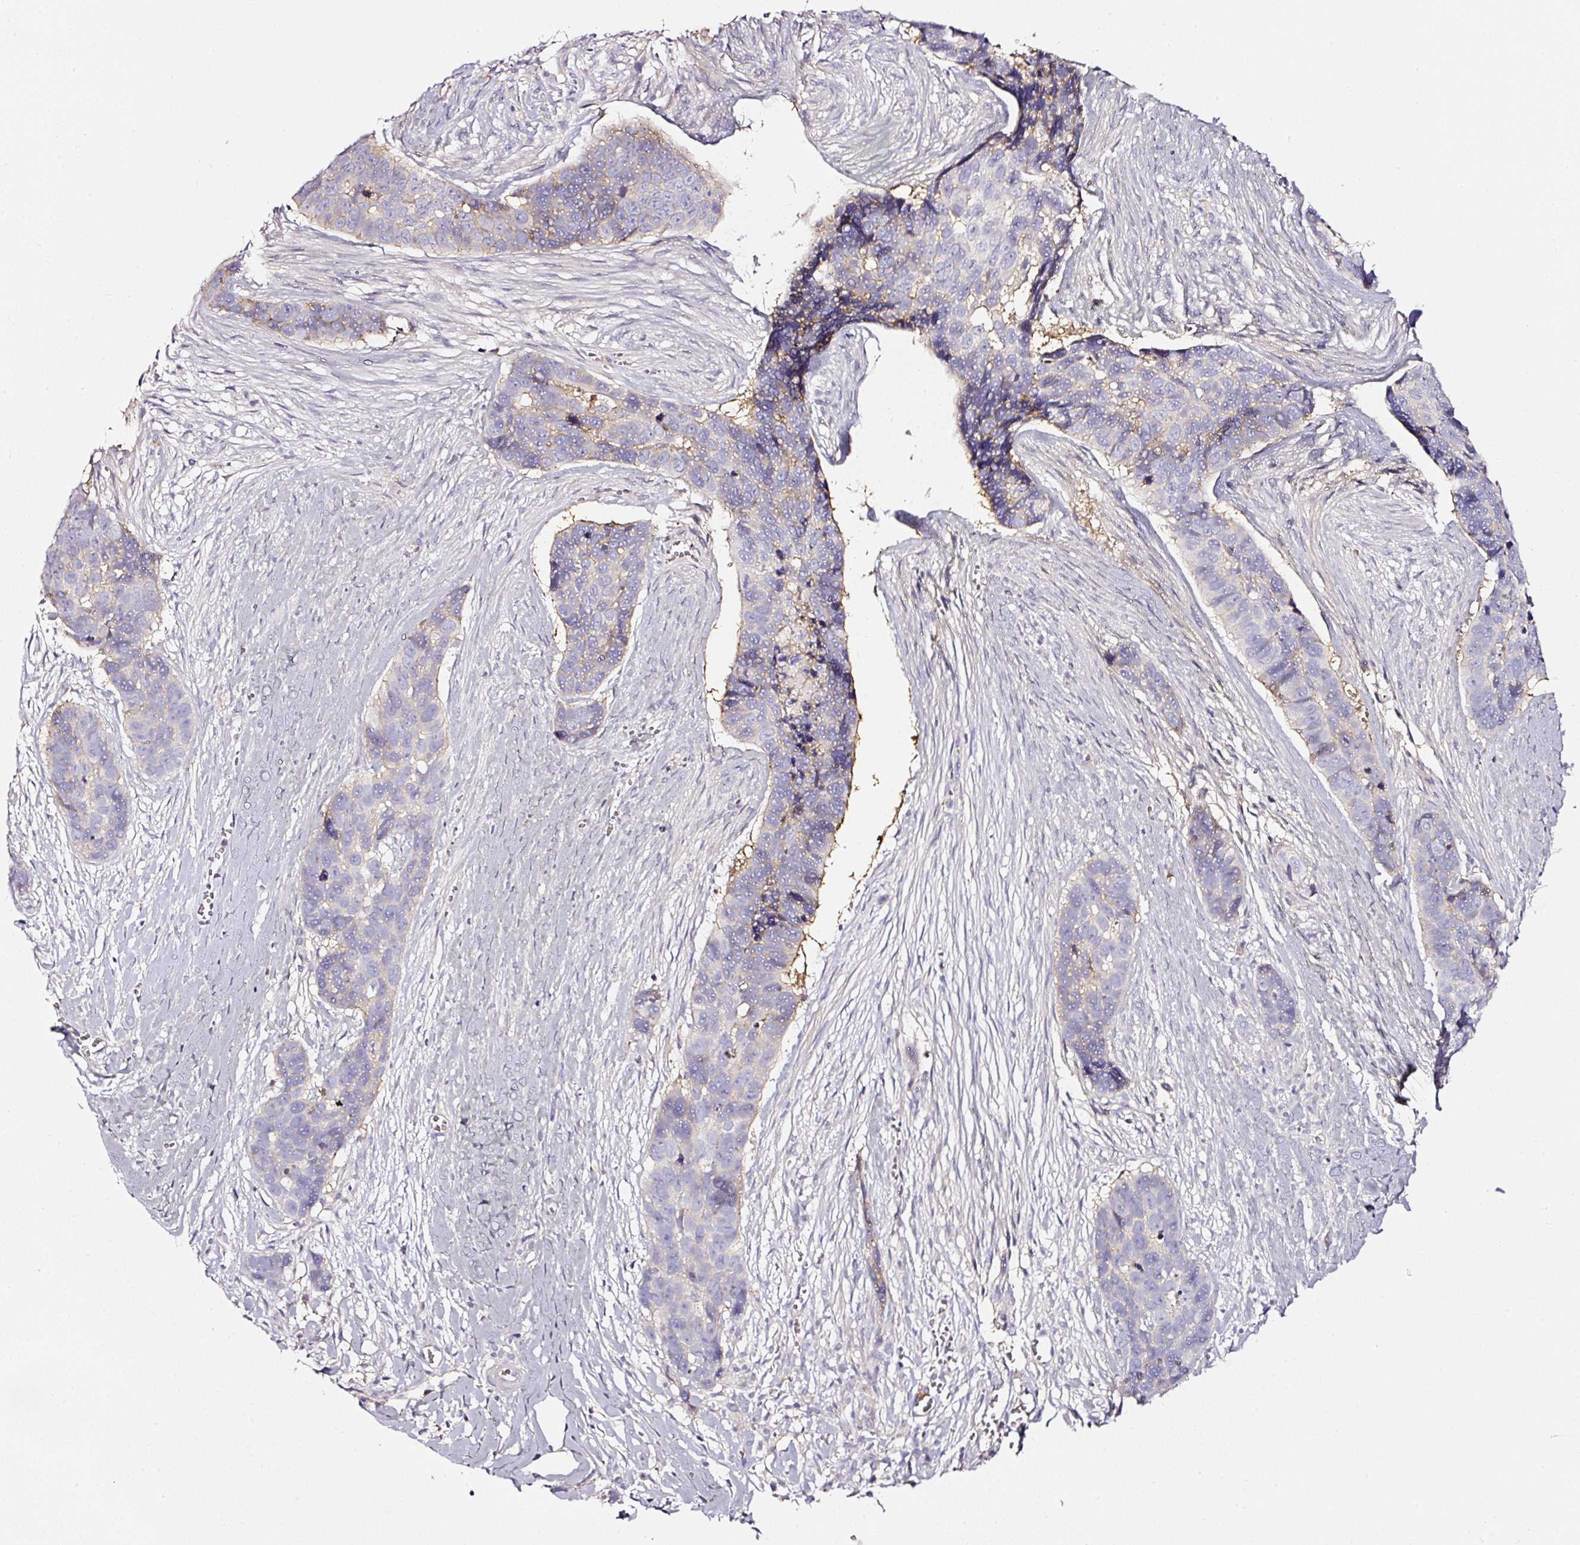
{"staining": {"intensity": "negative", "quantity": "none", "location": "none"}, "tissue": "skin cancer", "cell_type": "Tumor cells", "image_type": "cancer", "snomed": [{"axis": "morphology", "description": "Basal cell carcinoma"}, {"axis": "topography", "description": "Skin"}], "caption": "IHC of skin cancer (basal cell carcinoma) displays no positivity in tumor cells. Nuclei are stained in blue.", "gene": "CD47", "patient": {"sex": "female", "age": 82}}